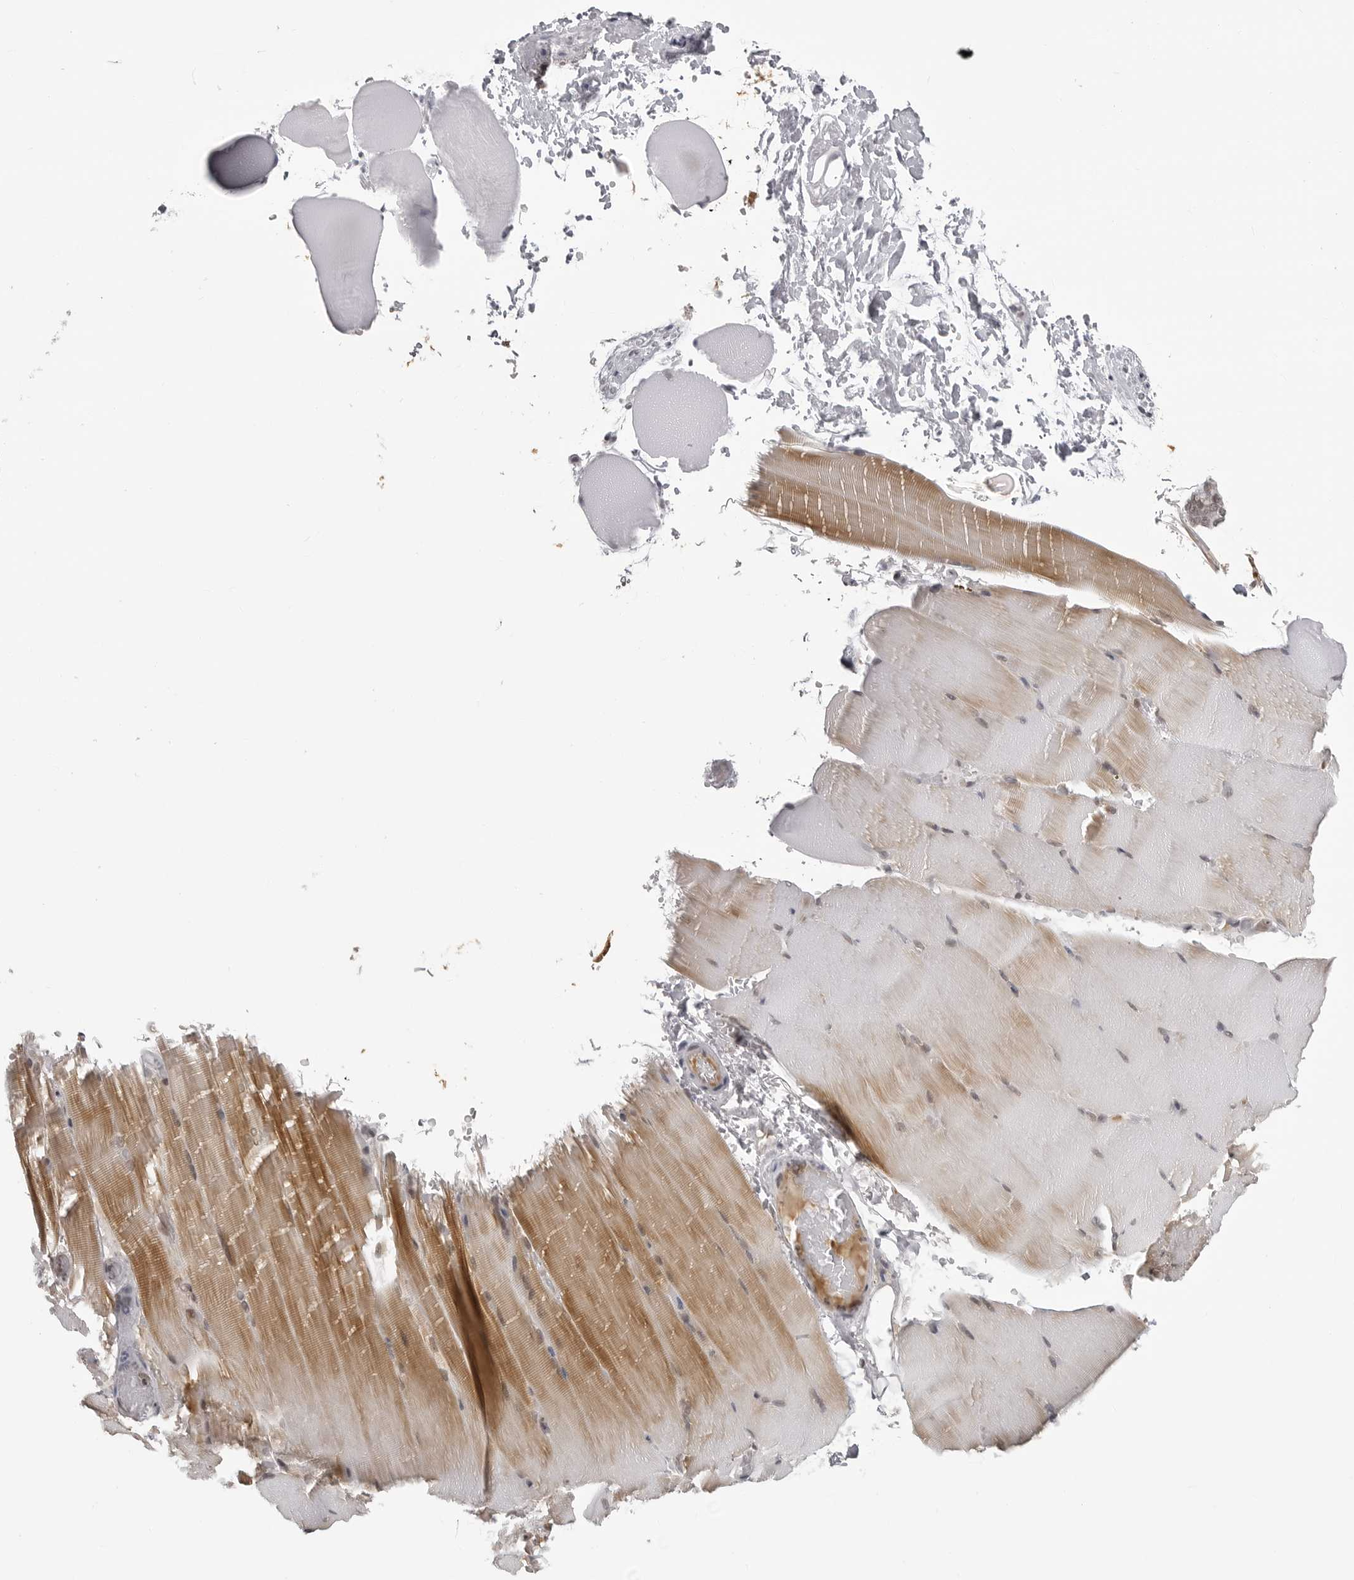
{"staining": {"intensity": "moderate", "quantity": "<25%", "location": "cytoplasmic/membranous"}, "tissue": "skeletal muscle", "cell_type": "Myocytes", "image_type": "normal", "snomed": [{"axis": "morphology", "description": "Normal tissue, NOS"}, {"axis": "topography", "description": "Skeletal muscle"}, {"axis": "topography", "description": "Parathyroid gland"}], "caption": "The micrograph shows staining of unremarkable skeletal muscle, revealing moderate cytoplasmic/membranous protein expression (brown color) within myocytes. The staining is performed using DAB brown chromogen to label protein expression. The nuclei are counter-stained blue using hematoxylin.", "gene": "PHF3", "patient": {"sex": "female", "age": 37}}